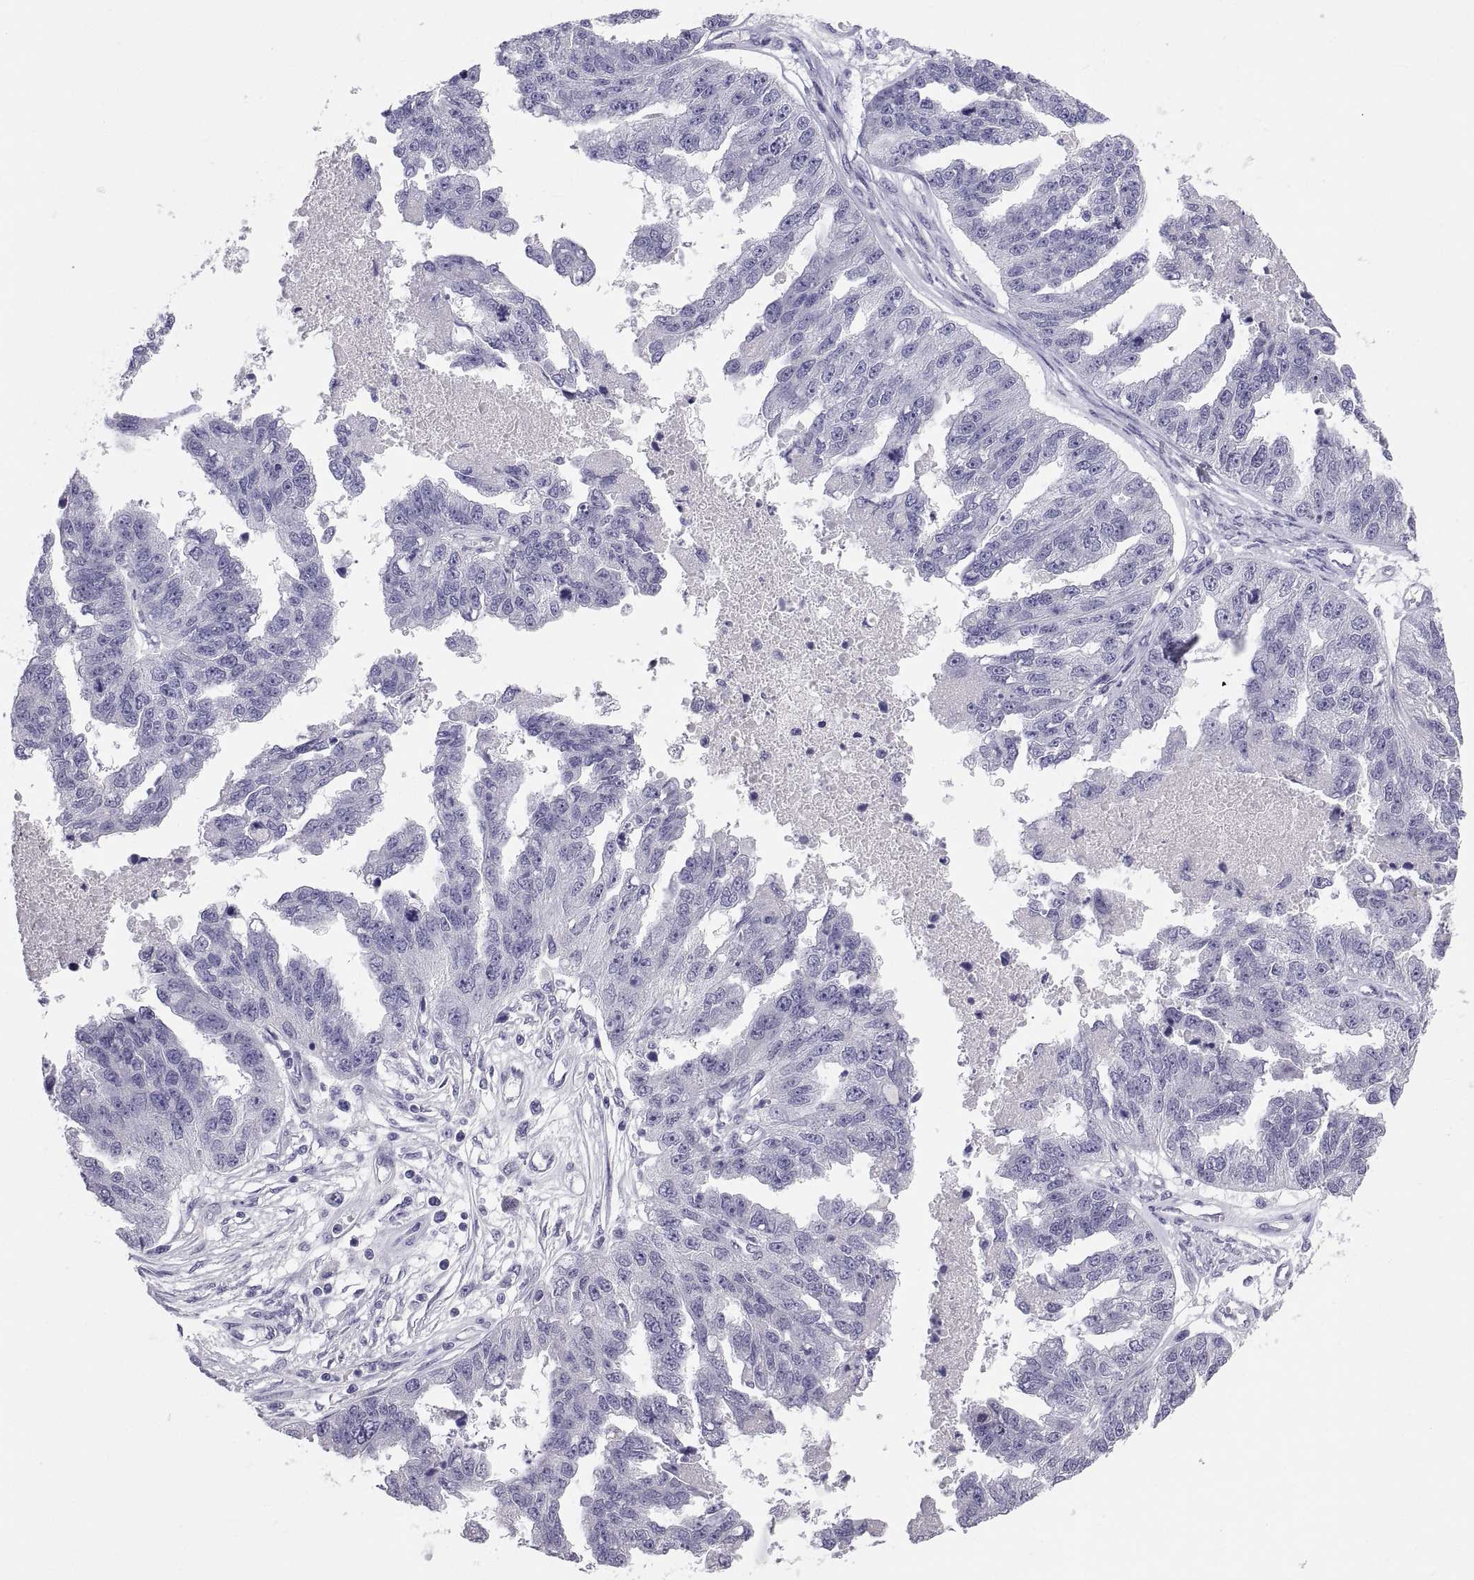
{"staining": {"intensity": "negative", "quantity": "none", "location": "none"}, "tissue": "ovarian cancer", "cell_type": "Tumor cells", "image_type": "cancer", "snomed": [{"axis": "morphology", "description": "Cystadenocarcinoma, serous, NOS"}, {"axis": "topography", "description": "Ovary"}], "caption": "Immunohistochemistry of human ovarian cancer (serous cystadenocarcinoma) demonstrates no staining in tumor cells.", "gene": "TEX13A", "patient": {"sex": "female", "age": 58}}